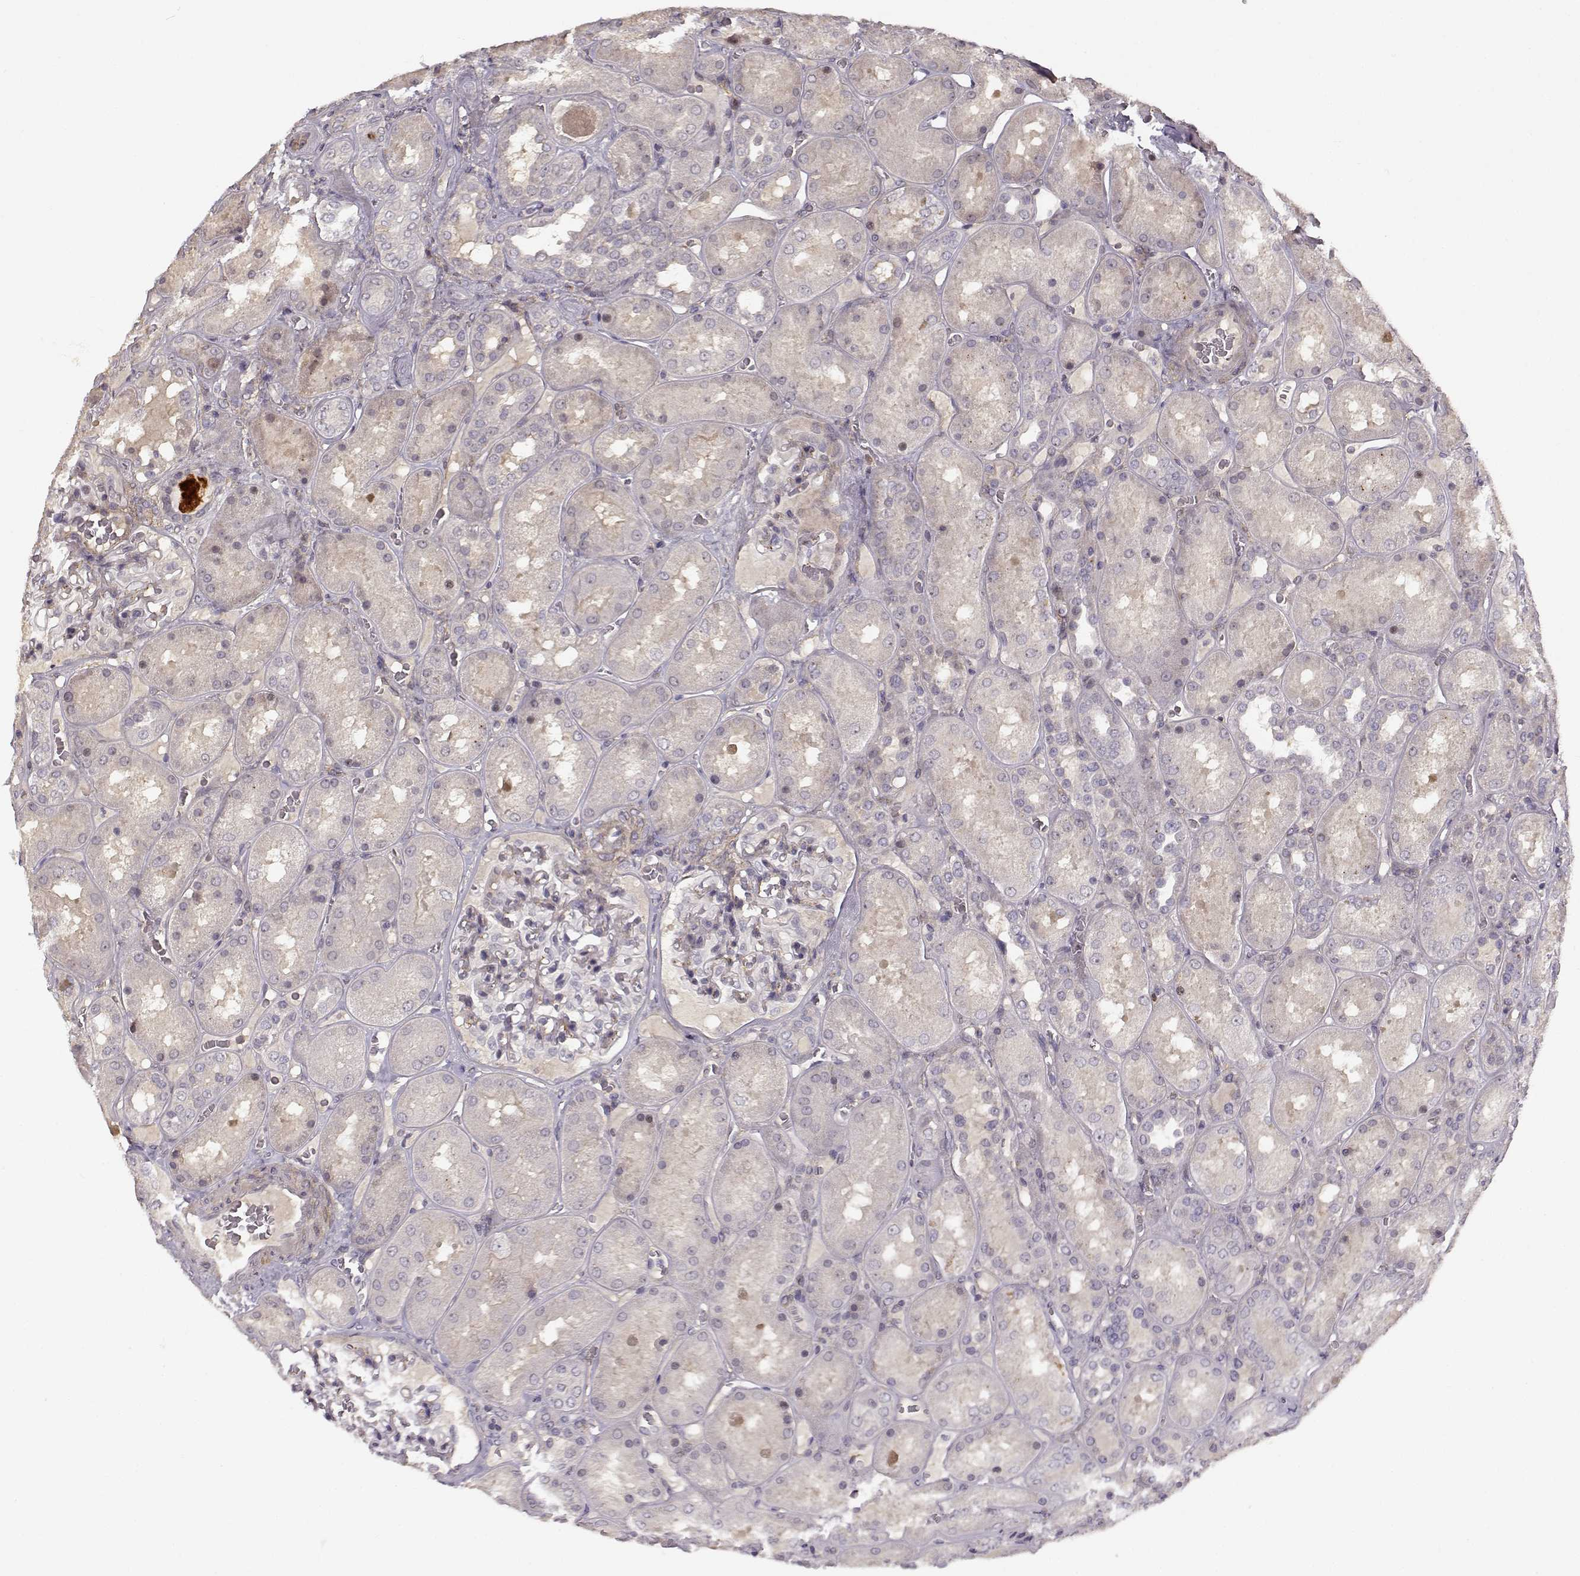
{"staining": {"intensity": "negative", "quantity": "none", "location": "none"}, "tissue": "kidney", "cell_type": "Cells in glomeruli", "image_type": "normal", "snomed": [{"axis": "morphology", "description": "Normal tissue, NOS"}, {"axis": "topography", "description": "Kidney"}], "caption": "Cells in glomeruli show no significant staining in unremarkable kidney. (Brightfield microscopy of DAB (3,3'-diaminobenzidine) immunohistochemistry (IHC) at high magnification).", "gene": "RGS9BP", "patient": {"sex": "male", "age": 73}}